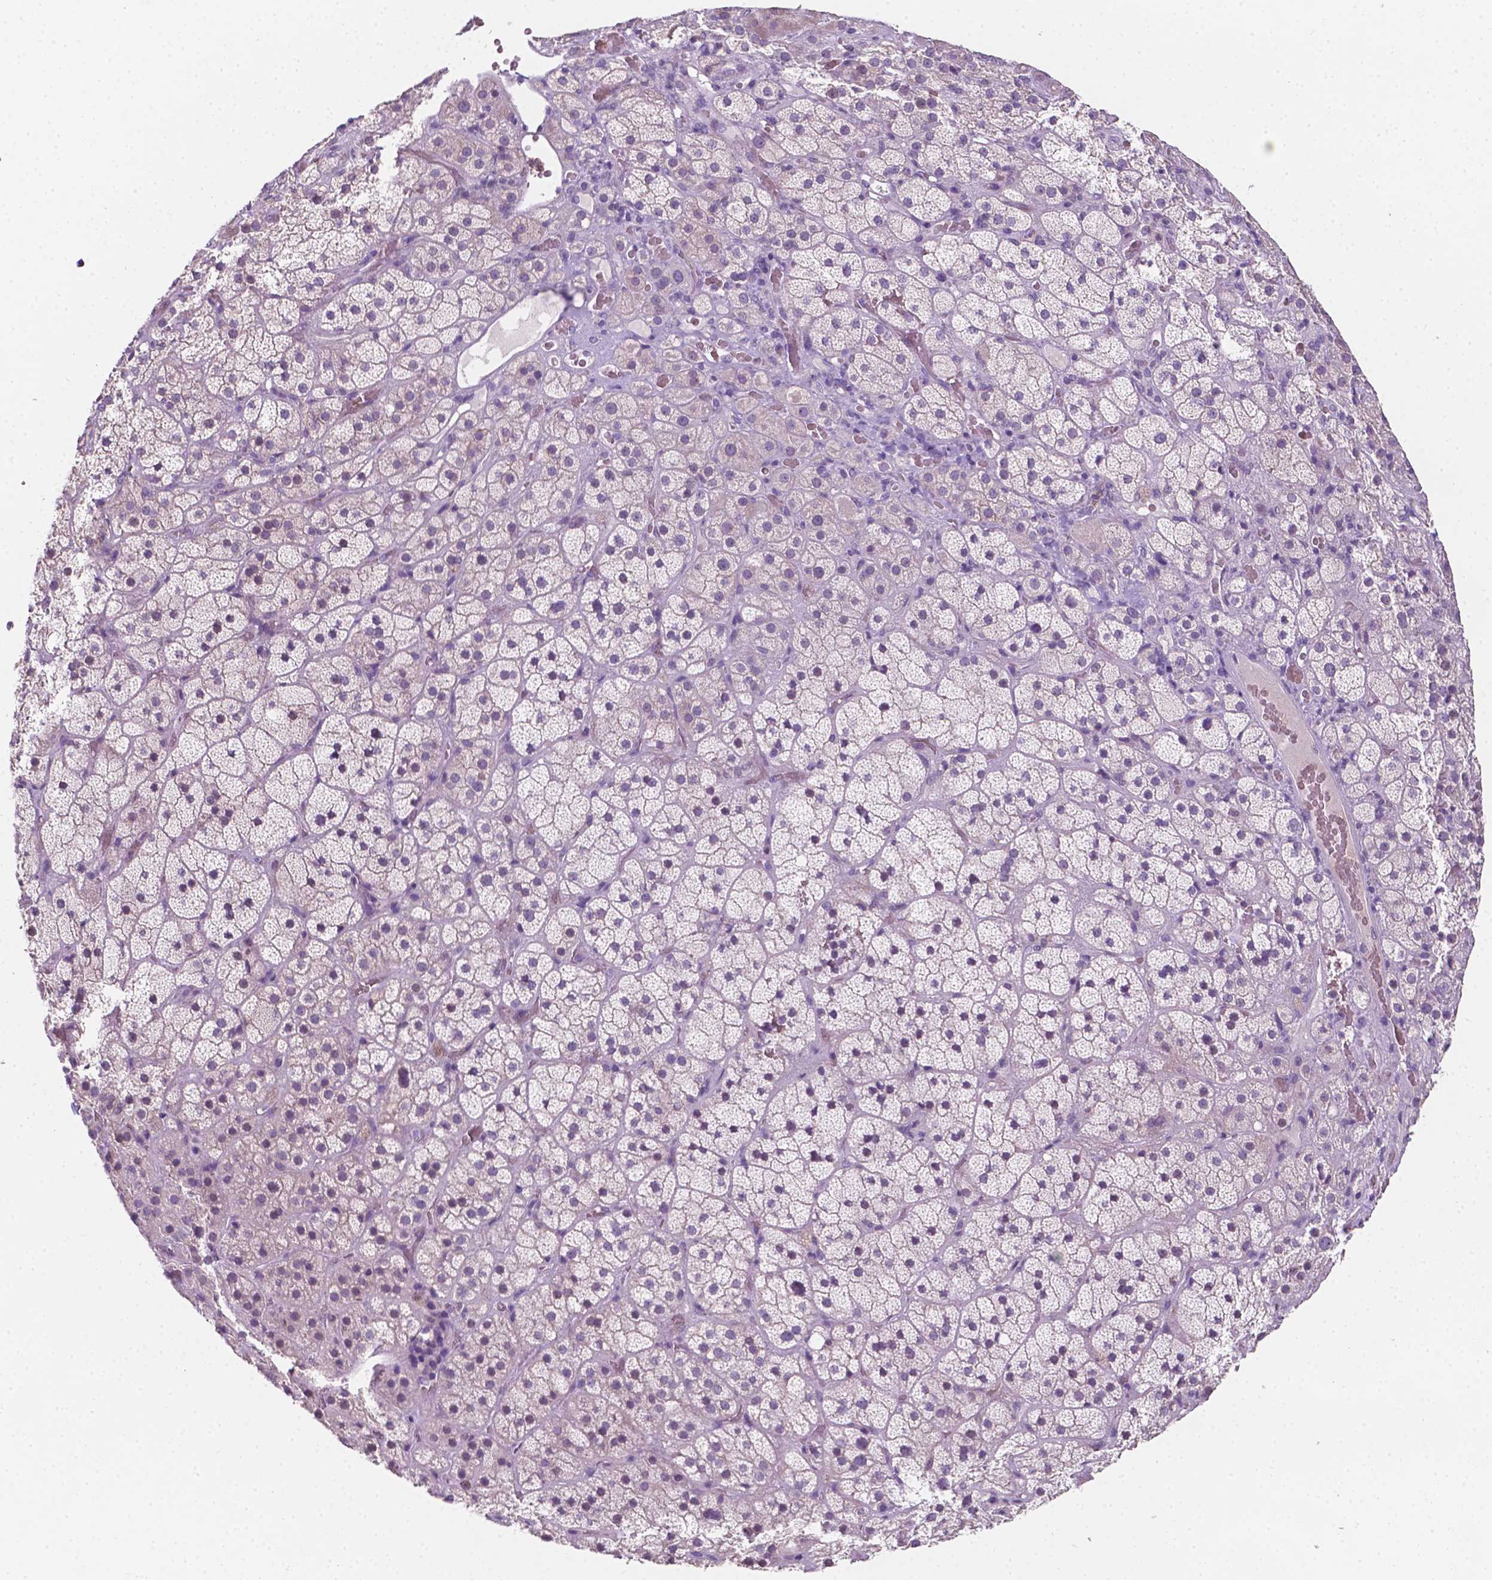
{"staining": {"intensity": "negative", "quantity": "none", "location": "none"}, "tissue": "adrenal gland", "cell_type": "Glandular cells", "image_type": "normal", "snomed": [{"axis": "morphology", "description": "Normal tissue, NOS"}, {"axis": "topography", "description": "Adrenal gland"}], "caption": "This is an immunohistochemistry (IHC) histopathology image of unremarkable human adrenal gland. There is no expression in glandular cells.", "gene": "EGFR", "patient": {"sex": "male", "age": 57}}